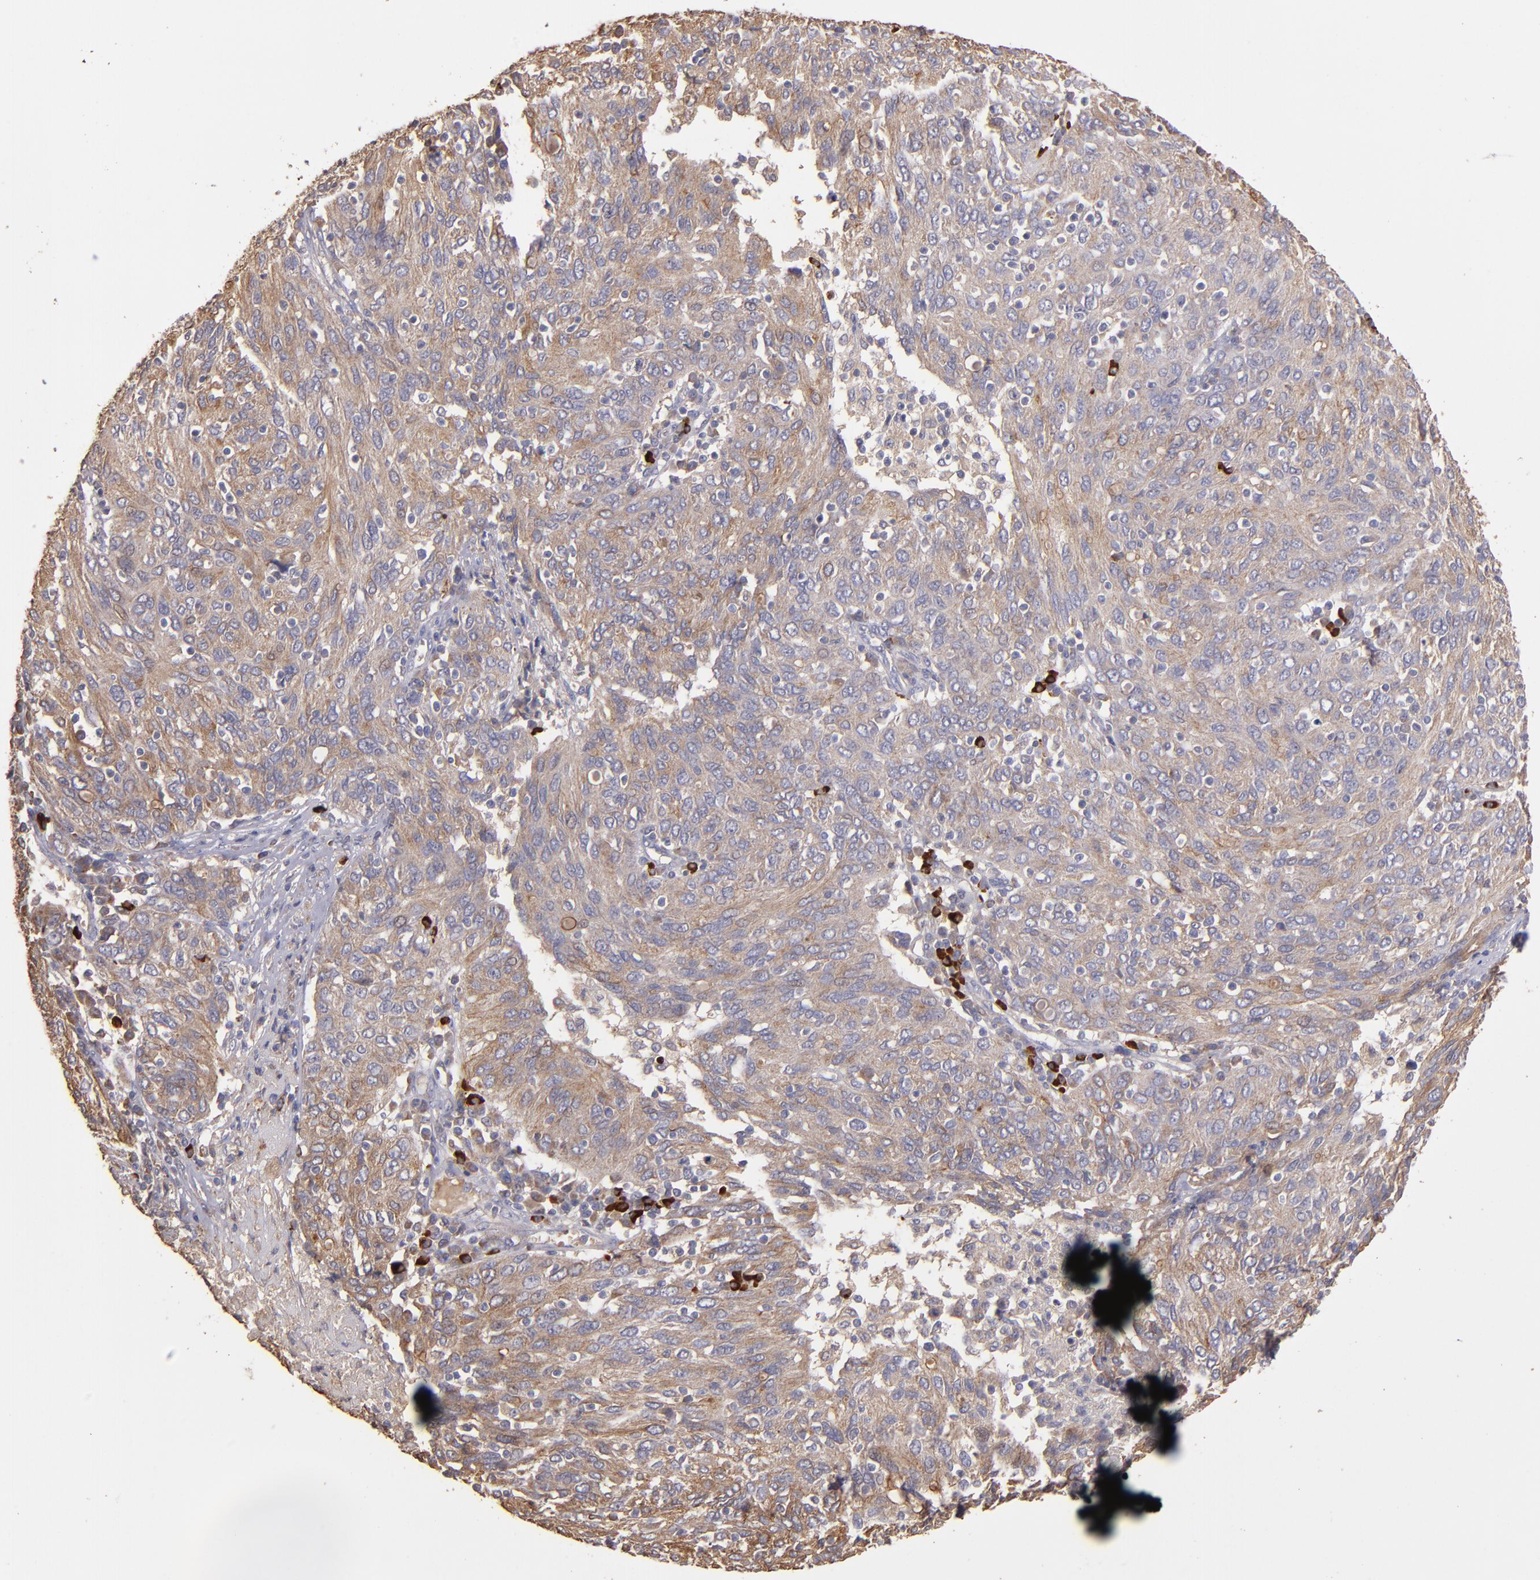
{"staining": {"intensity": "moderate", "quantity": ">75%", "location": "cytoplasmic/membranous"}, "tissue": "ovarian cancer", "cell_type": "Tumor cells", "image_type": "cancer", "snomed": [{"axis": "morphology", "description": "Carcinoma, endometroid"}, {"axis": "topography", "description": "Ovary"}], "caption": "Moderate cytoplasmic/membranous positivity is identified in about >75% of tumor cells in ovarian endometroid carcinoma.", "gene": "SRRD", "patient": {"sex": "female", "age": 50}}